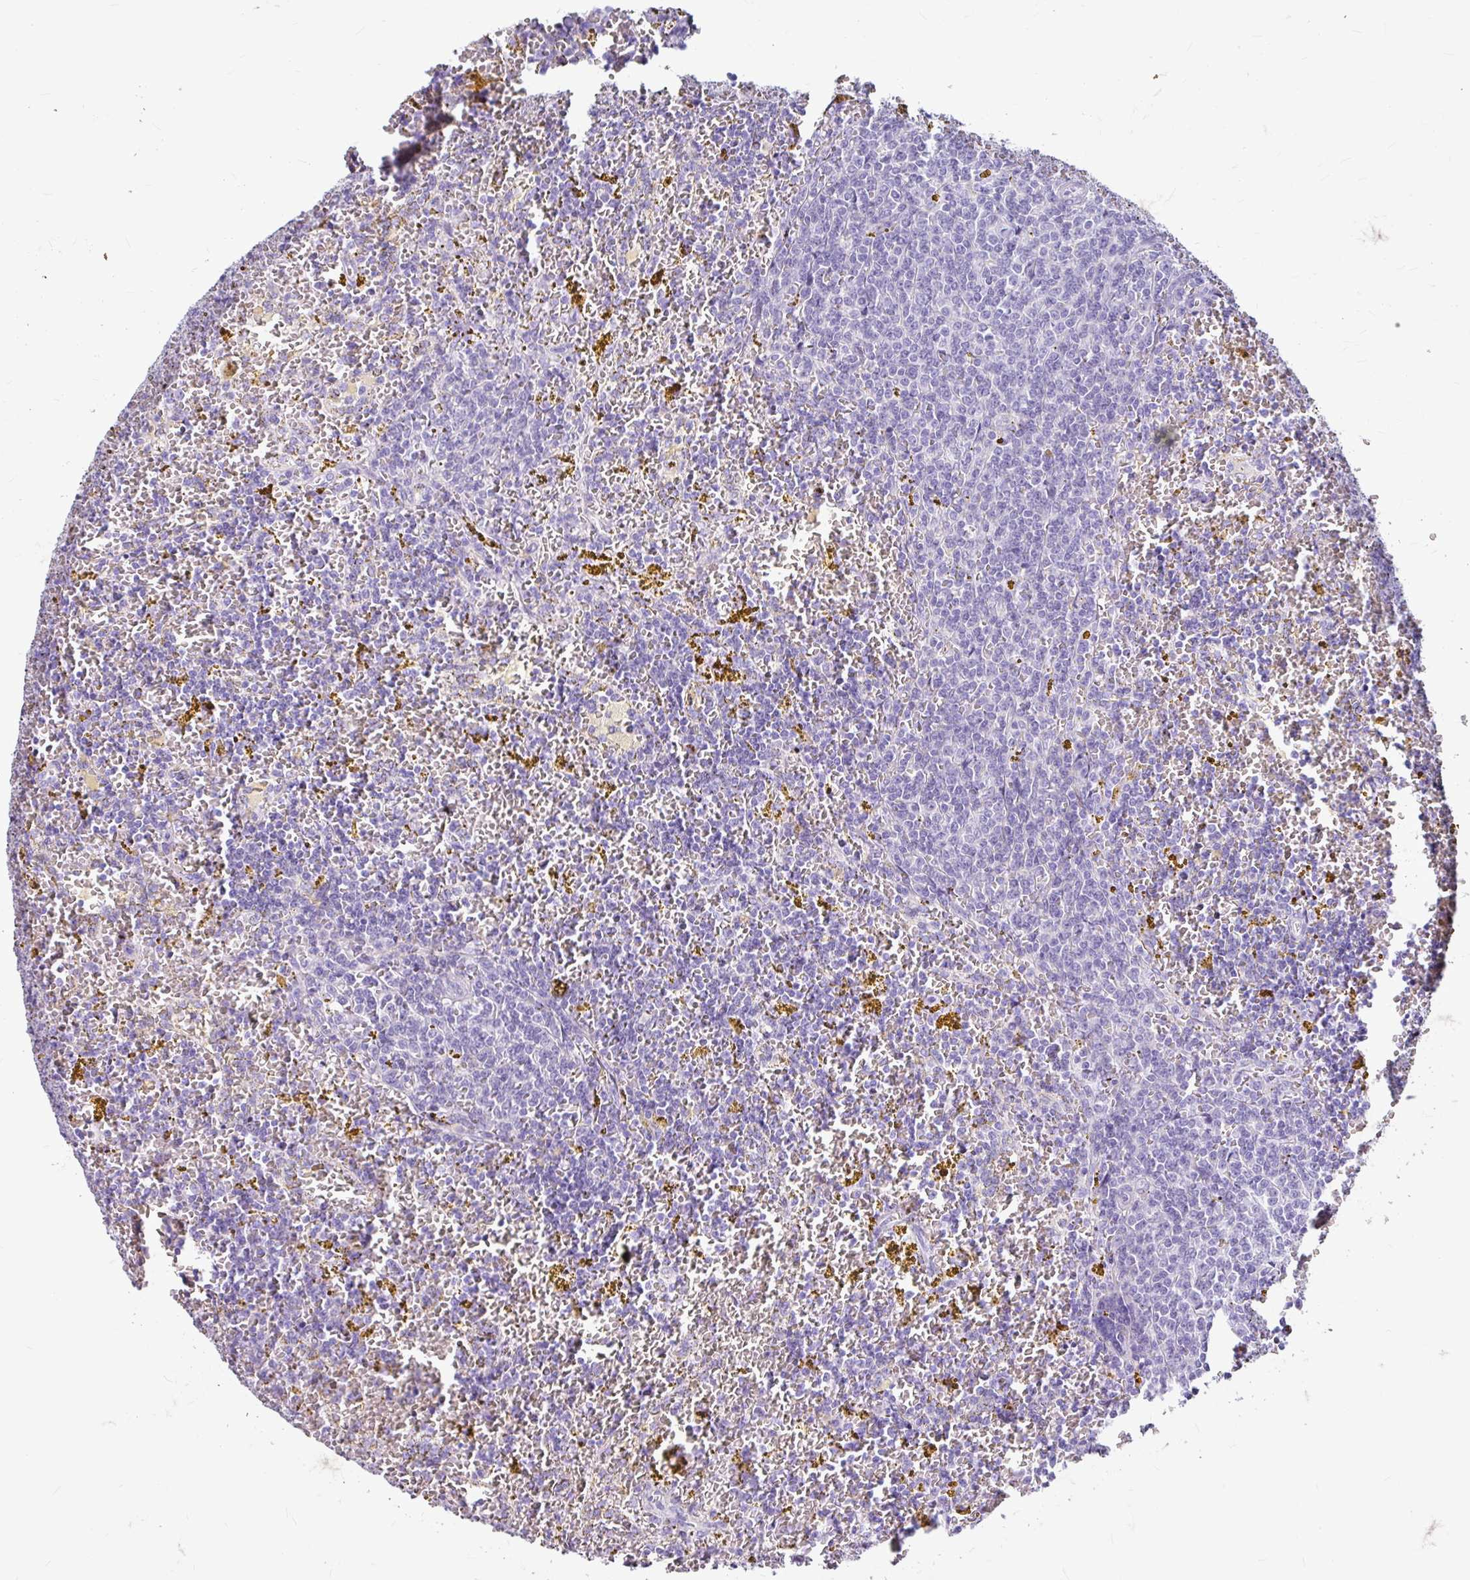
{"staining": {"intensity": "negative", "quantity": "none", "location": "none"}, "tissue": "lymphoma", "cell_type": "Tumor cells", "image_type": "cancer", "snomed": [{"axis": "morphology", "description": "Malignant lymphoma, non-Hodgkin's type, Low grade"}, {"axis": "topography", "description": "Spleen"}, {"axis": "topography", "description": "Lymph node"}], "caption": "DAB (3,3'-diaminobenzidine) immunohistochemical staining of lymphoma demonstrates no significant positivity in tumor cells.", "gene": "ANKRD1", "patient": {"sex": "female", "age": 66}}